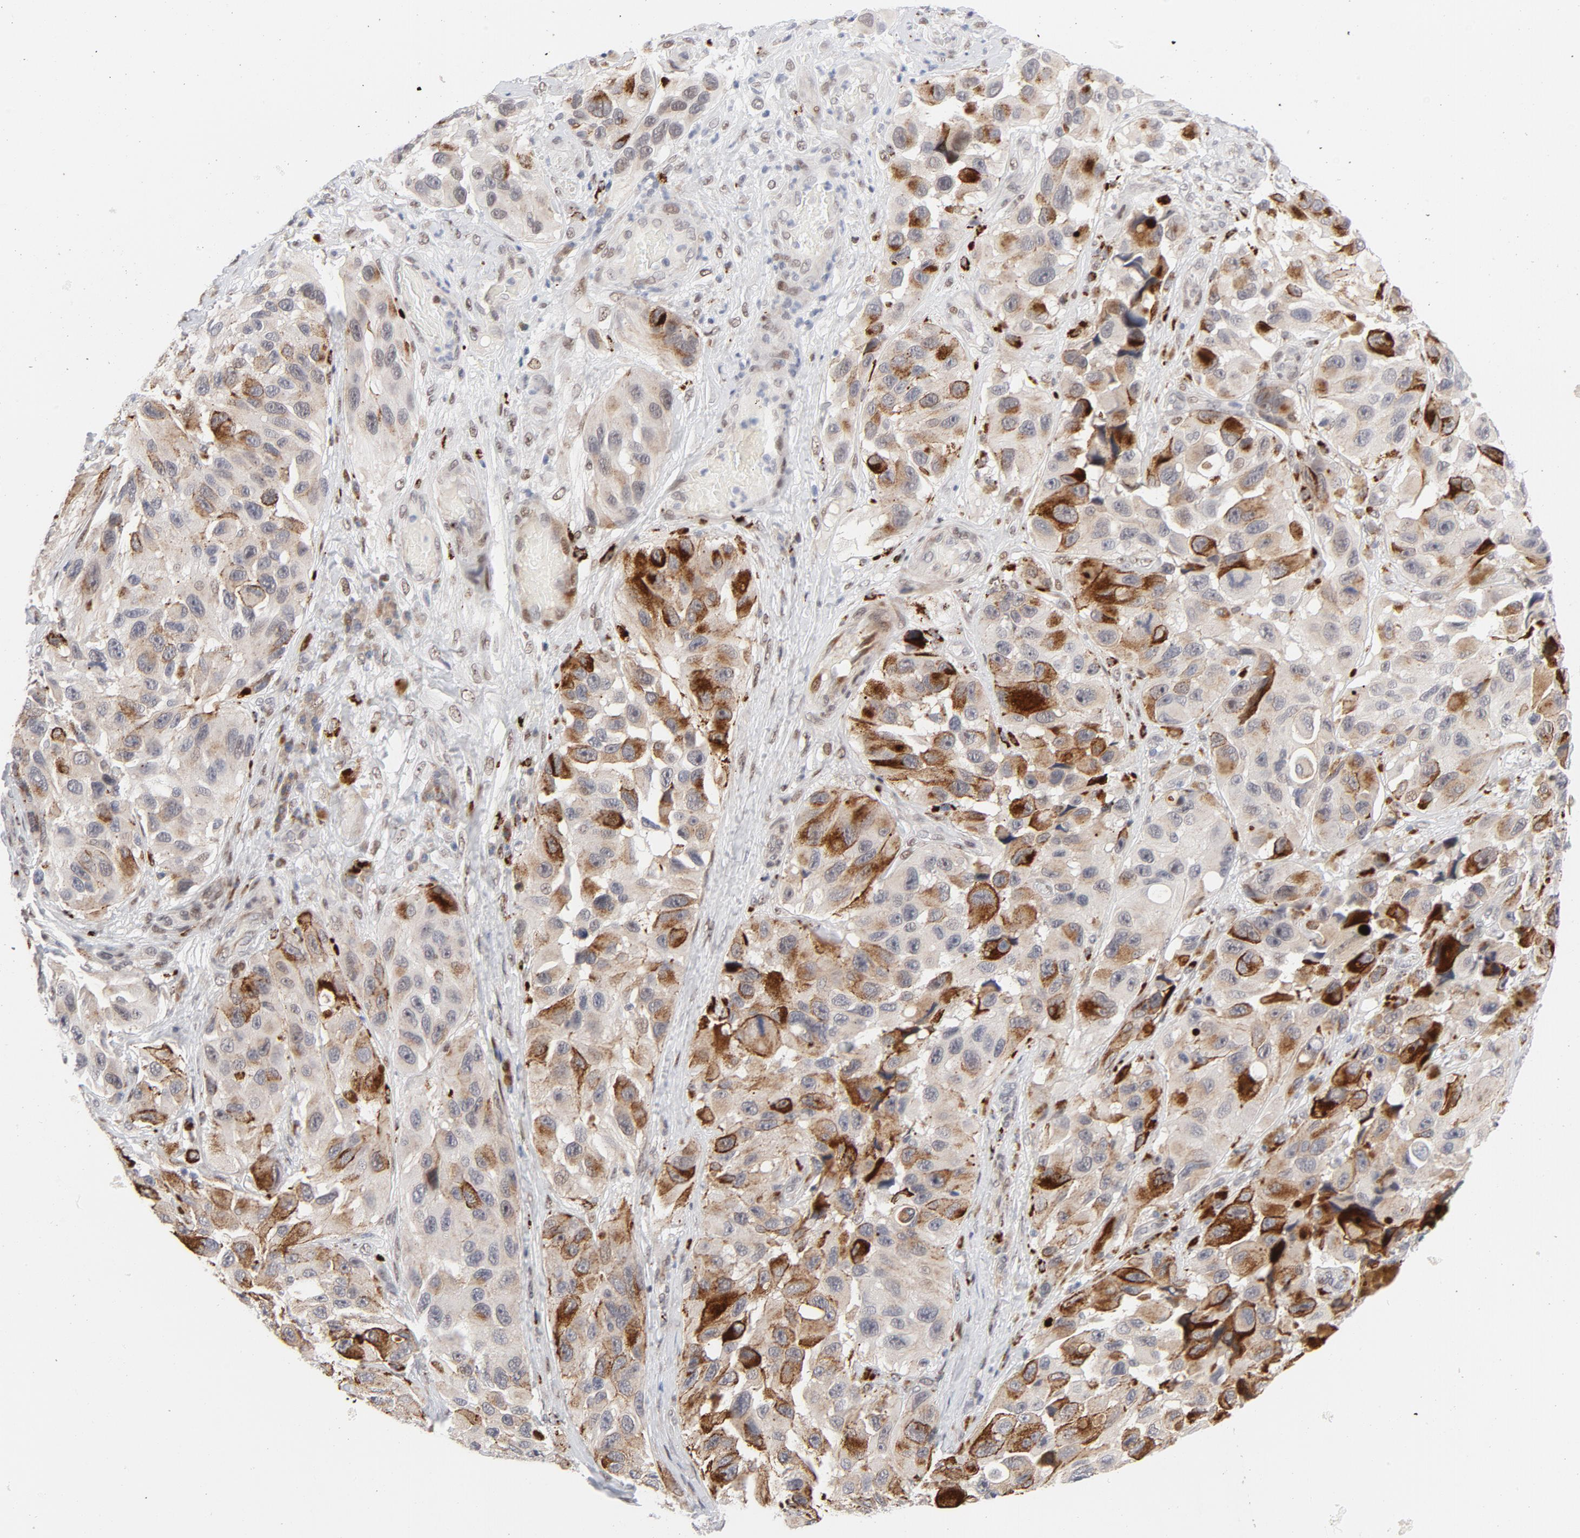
{"staining": {"intensity": "strong", "quantity": "25%-75%", "location": "cytoplasmic/membranous"}, "tissue": "melanoma", "cell_type": "Tumor cells", "image_type": "cancer", "snomed": [{"axis": "morphology", "description": "Malignant melanoma, NOS"}, {"axis": "topography", "description": "Skin"}], "caption": "IHC staining of malignant melanoma, which exhibits high levels of strong cytoplasmic/membranous positivity in about 25%-75% of tumor cells indicating strong cytoplasmic/membranous protein staining. The staining was performed using DAB (brown) for protein detection and nuclei were counterstained in hematoxylin (blue).", "gene": "NFIC", "patient": {"sex": "female", "age": 73}}